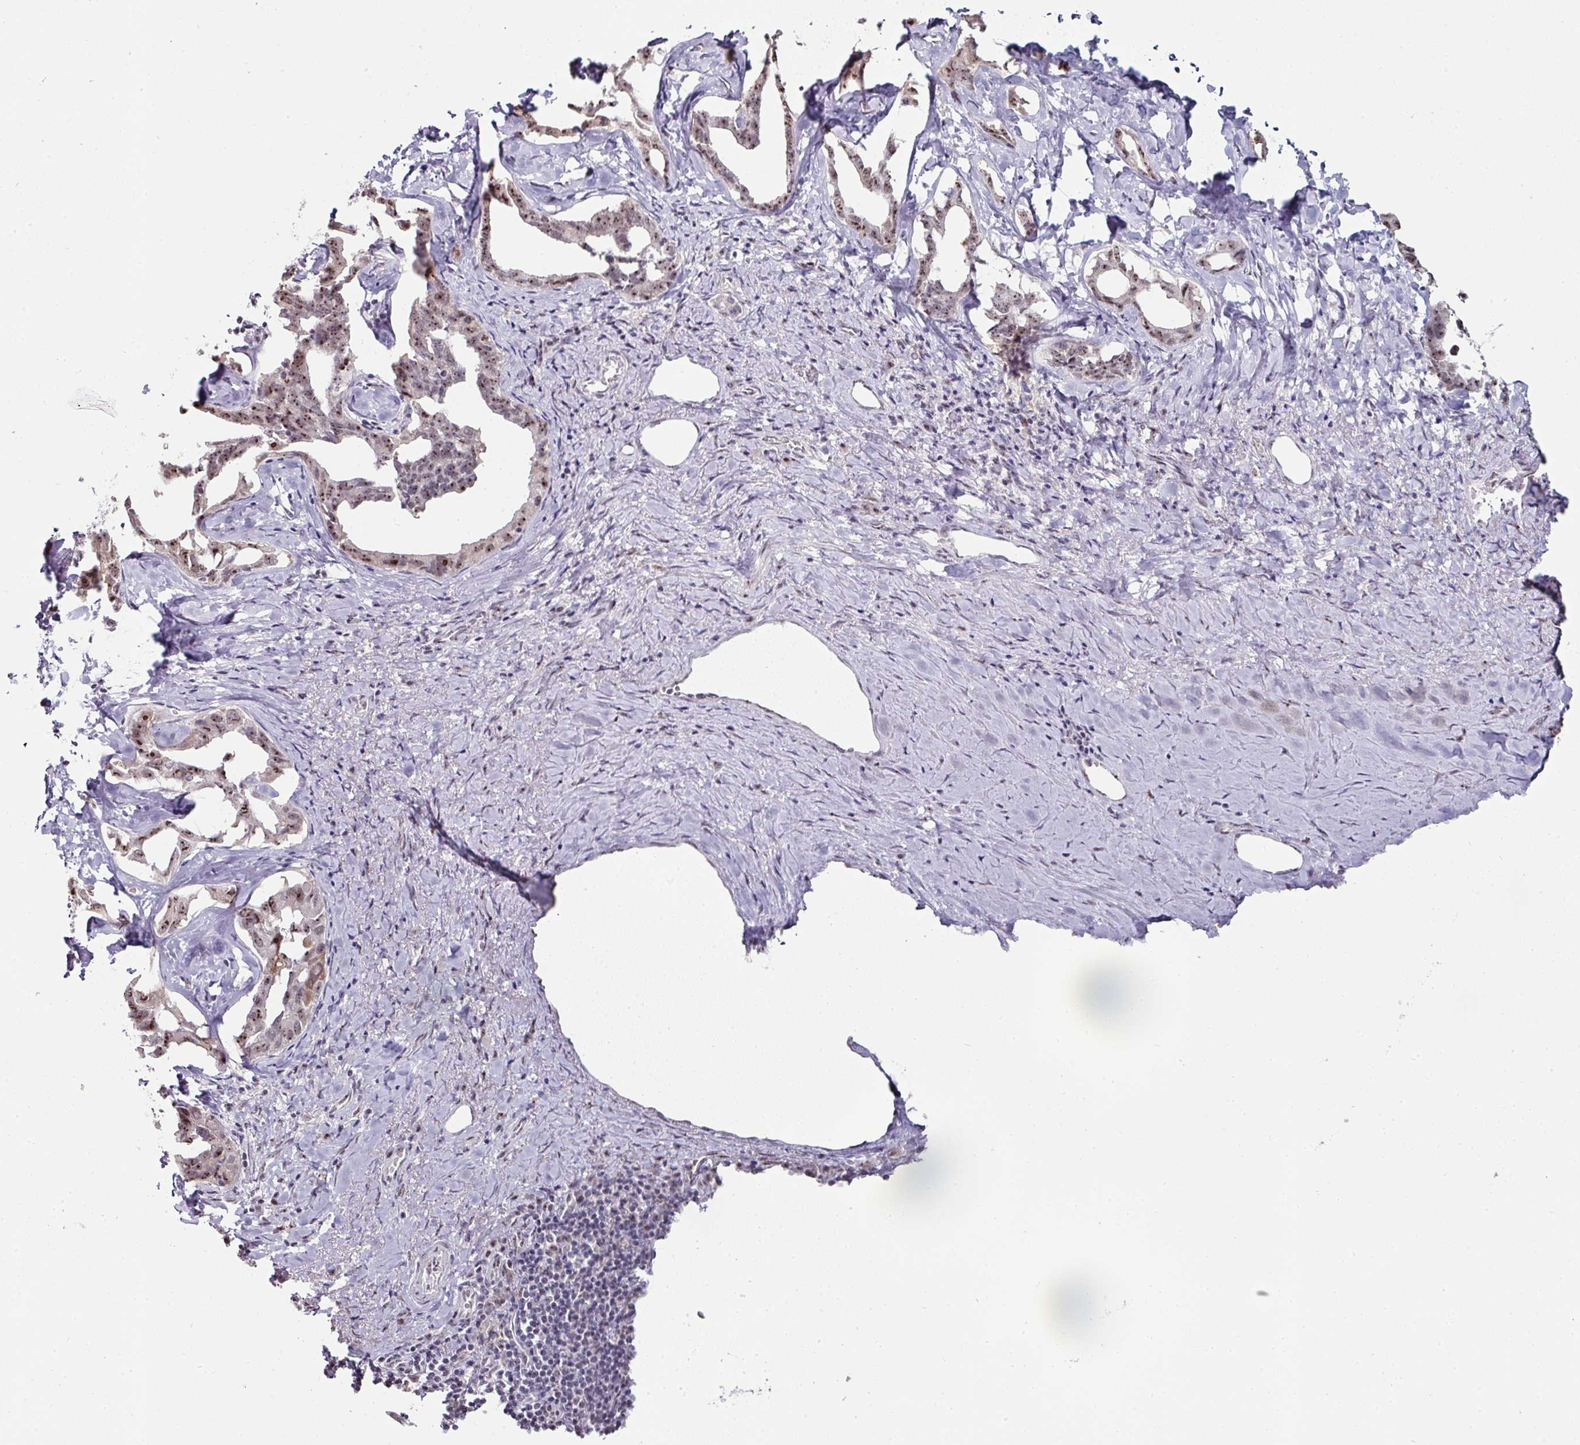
{"staining": {"intensity": "moderate", "quantity": ">75%", "location": "cytoplasmic/membranous,nuclear"}, "tissue": "liver cancer", "cell_type": "Tumor cells", "image_type": "cancer", "snomed": [{"axis": "morphology", "description": "Cholangiocarcinoma"}, {"axis": "topography", "description": "Liver"}], "caption": "About >75% of tumor cells in human liver cholangiocarcinoma exhibit moderate cytoplasmic/membranous and nuclear protein positivity as visualized by brown immunohistochemical staining.", "gene": "NACC2", "patient": {"sex": "male", "age": 59}}